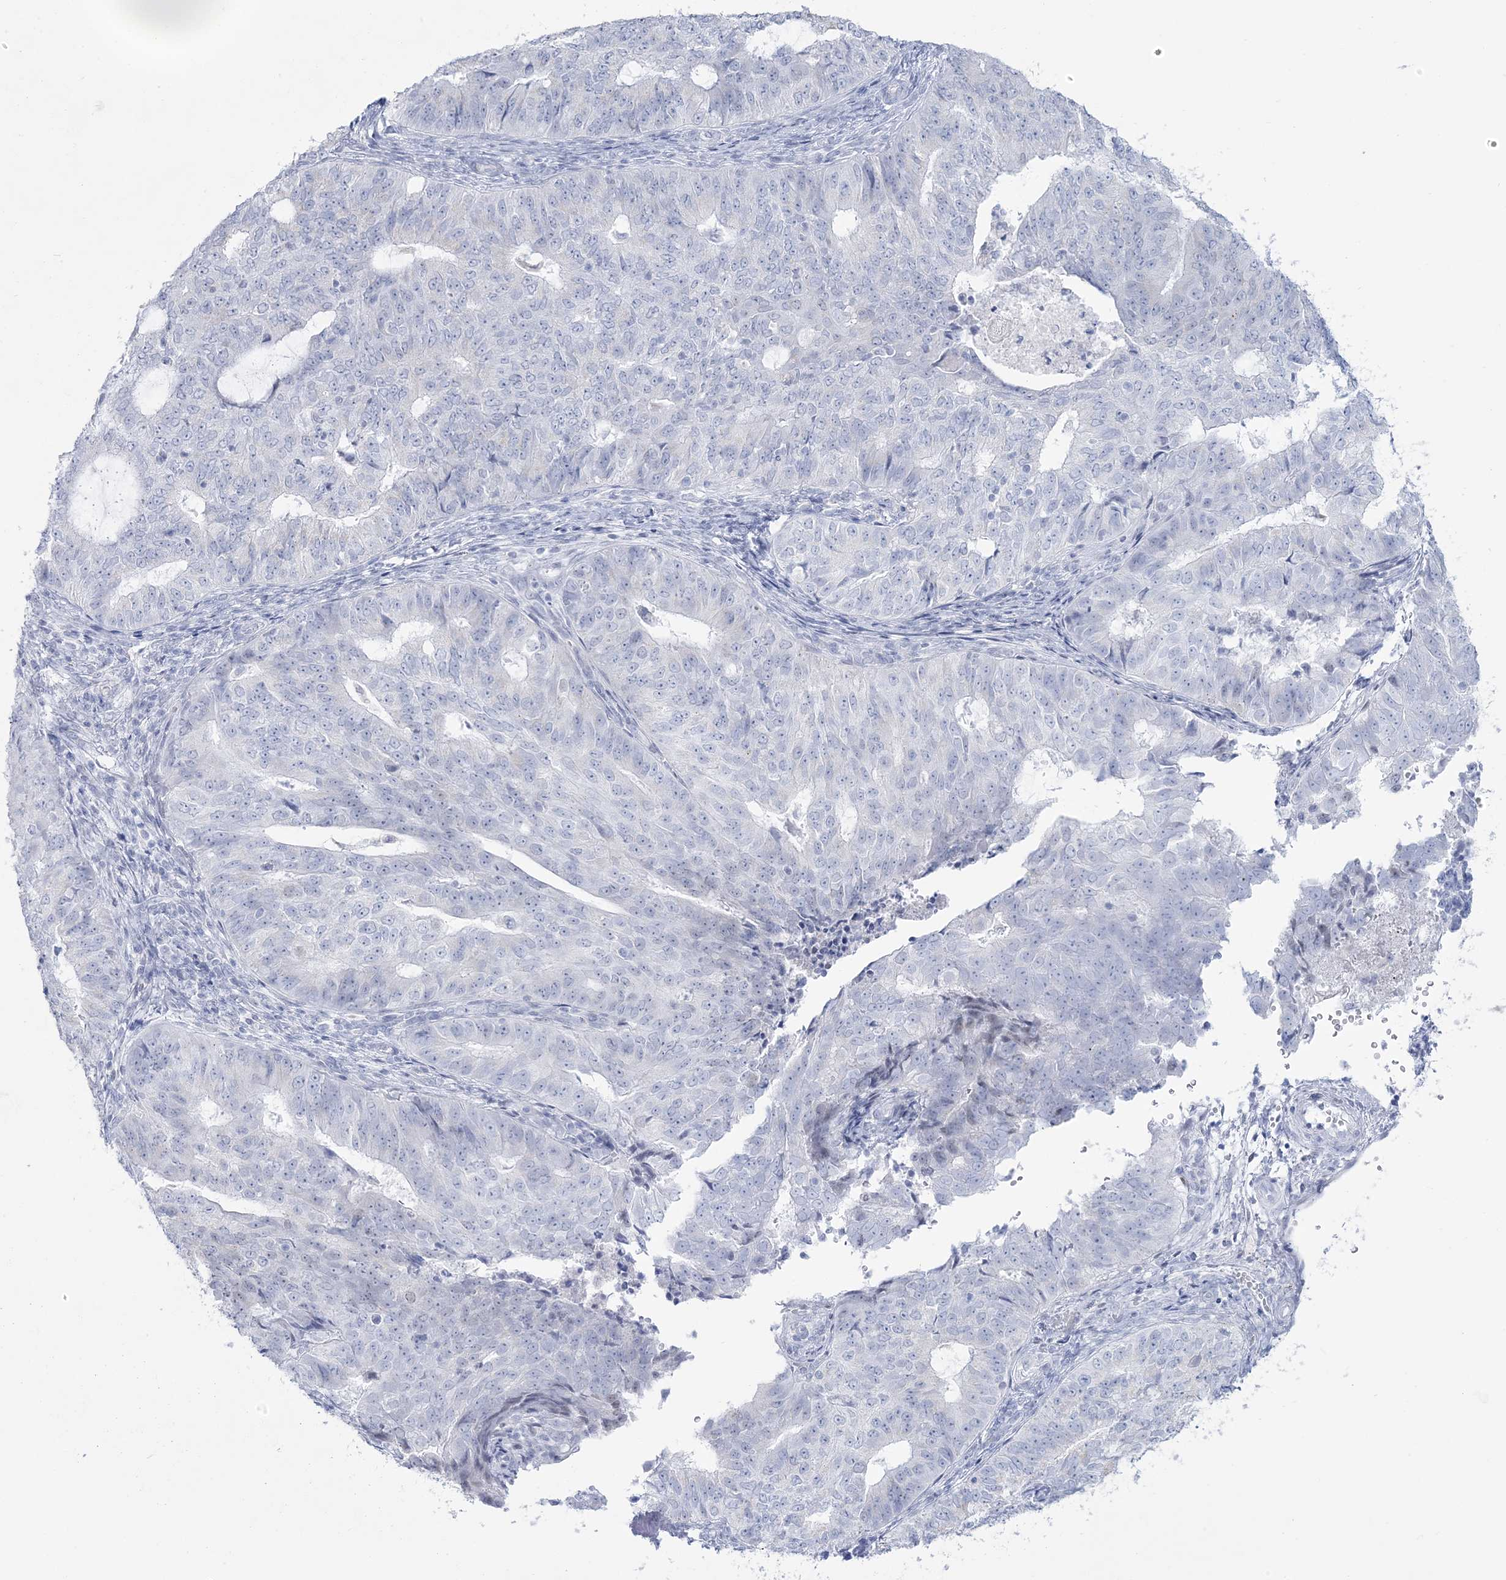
{"staining": {"intensity": "negative", "quantity": "none", "location": "none"}, "tissue": "endometrial cancer", "cell_type": "Tumor cells", "image_type": "cancer", "snomed": [{"axis": "morphology", "description": "Adenocarcinoma, NOS"}, {"axis": "topography", "description": "Endometrium"}], "caption": "Immunohistochemical staining of endometrial adenocarcinoma displays no significant positivity in tumor cells.", "gene": "ZNF843", "patient": {"sex": "female", "age": 32}}